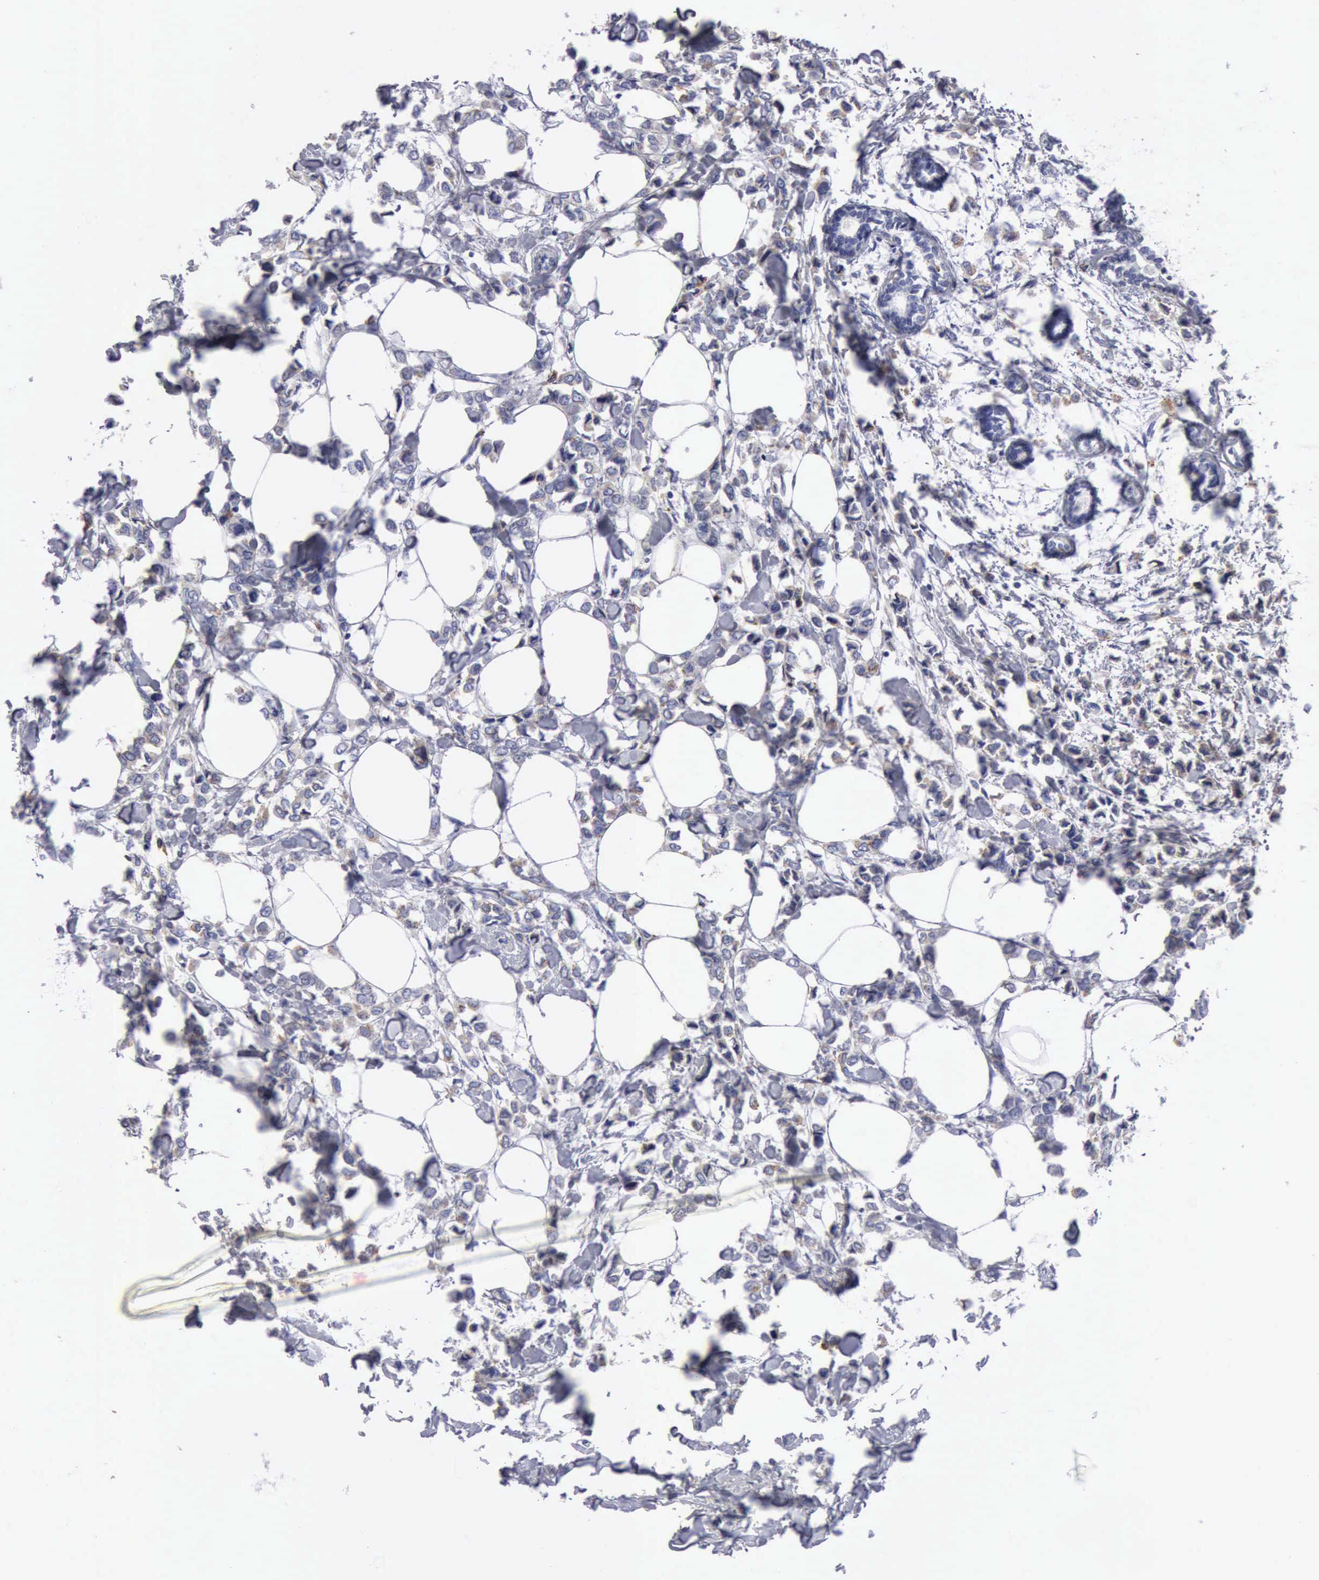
{"staining": {"intensity": "negative", "quantity": "none", "location": "none"}, "tissue": "breast cancer", "cell_type": "Tumor cells", "image_type": "cancer", "snomed": [{"axis": "morphology", "description": "Lobular carcinoma"}, {"axis": "topography", "description": "Breast"}], "caption": "Breast cancer stained for a protein using immunohistochemistry exhibits no staining tumor cells.", "gene": "CTSS", "patient": {"sex": "female", "age": 51}}